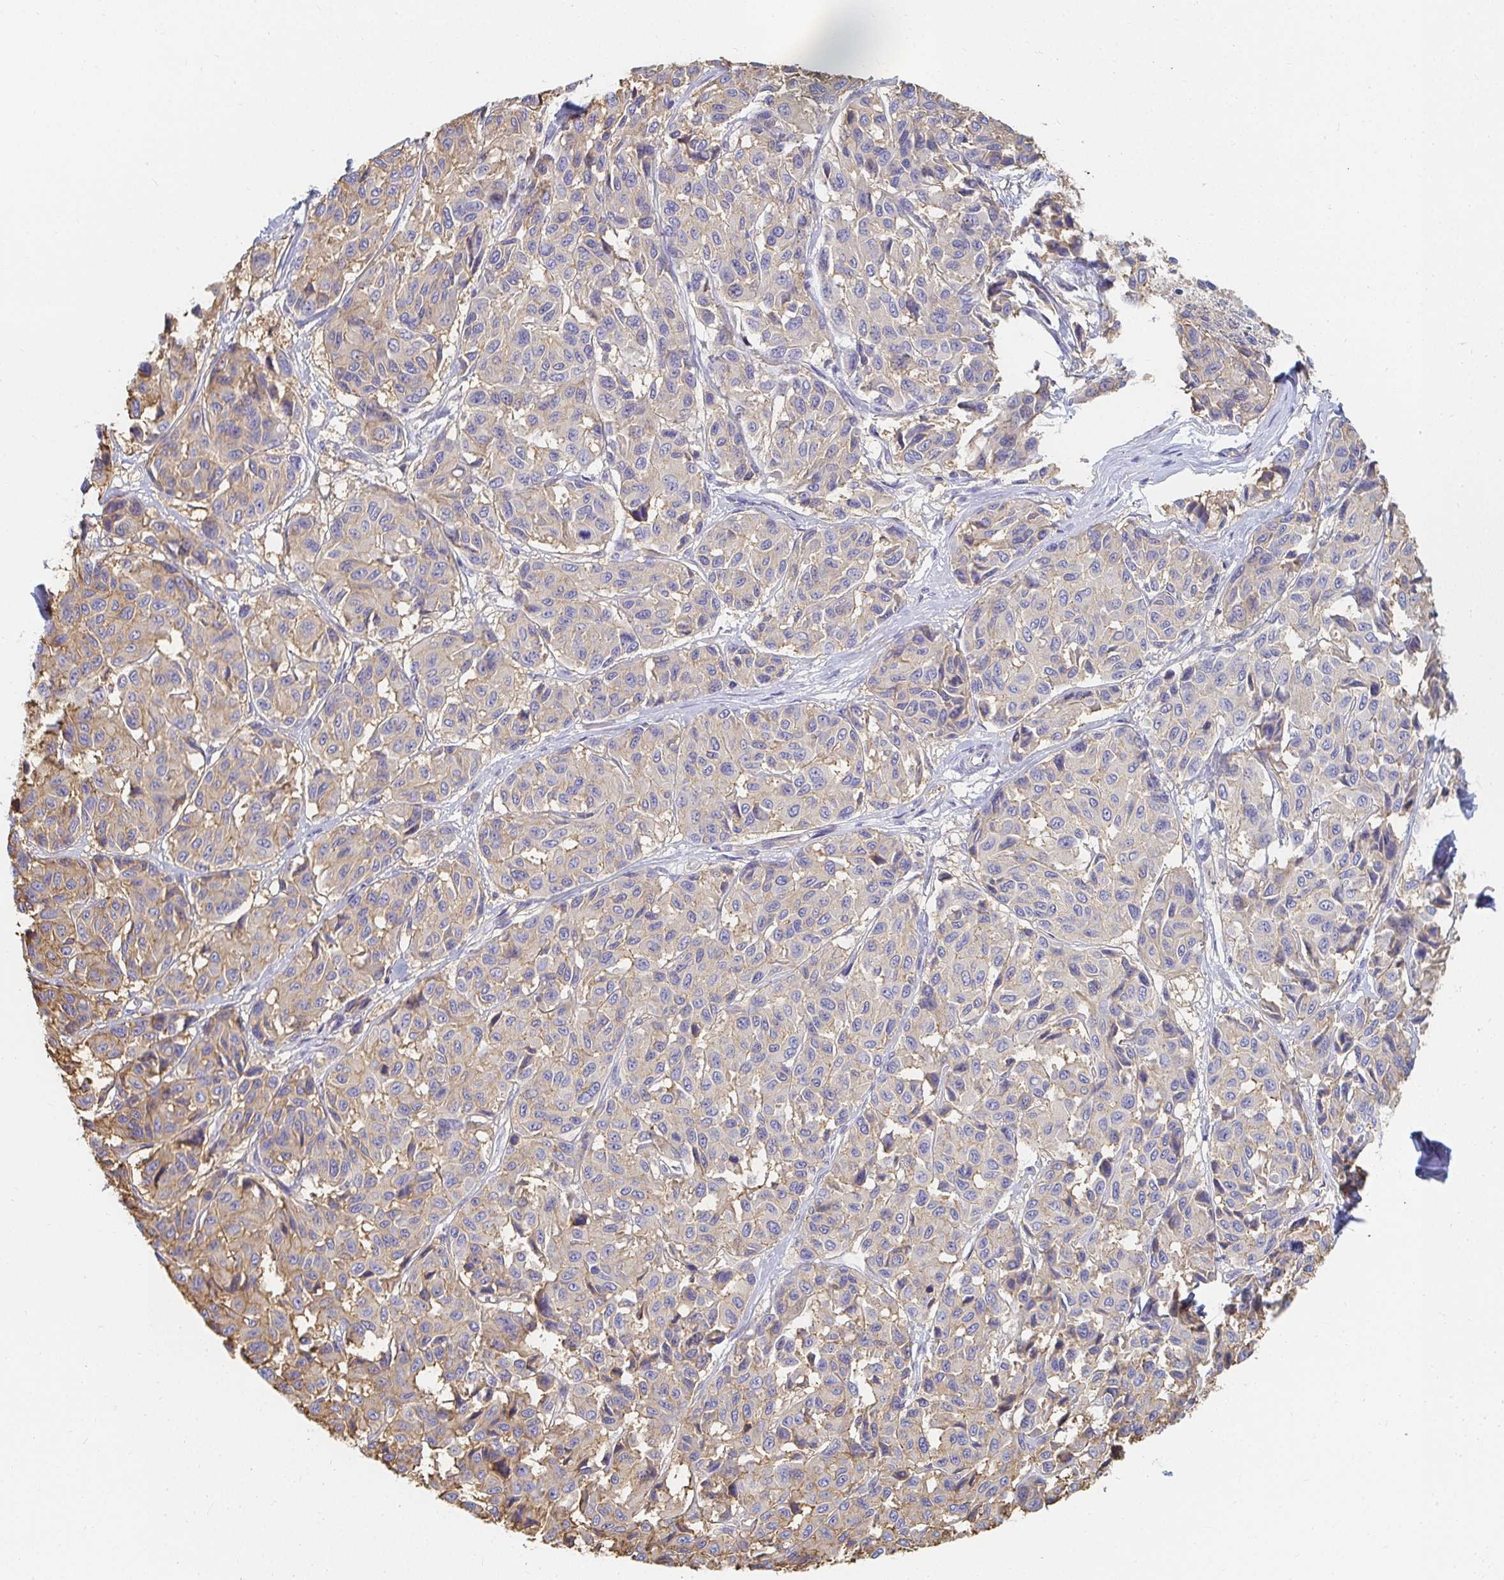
{"staining": {"intensity": "weak", "quantity": "<25%", "location": "cytoplasmic/membranous"}, "tissue": "melanoma", "cell_type": "Tumor cells", "image_type": "cancer", "snomed": [{"axis": "morphology", "description": "Malignant melanoma, NOS"}, {"axis": "topography", "description": "Skin"}], "caption": "IHC photomicrograph of human malignant melanoma stained for a protein (brown), which exhibits no positivity in tumor cells. The staining was performed using DAB (3,3'-diaminobenzidine) to visualize the protein expression in brown, while the nuclei were stained in blue with hematoxylin (Magnification: 20x).", "gene": "TSPAN19", "patient": {"sex": "female", "age": 66}}